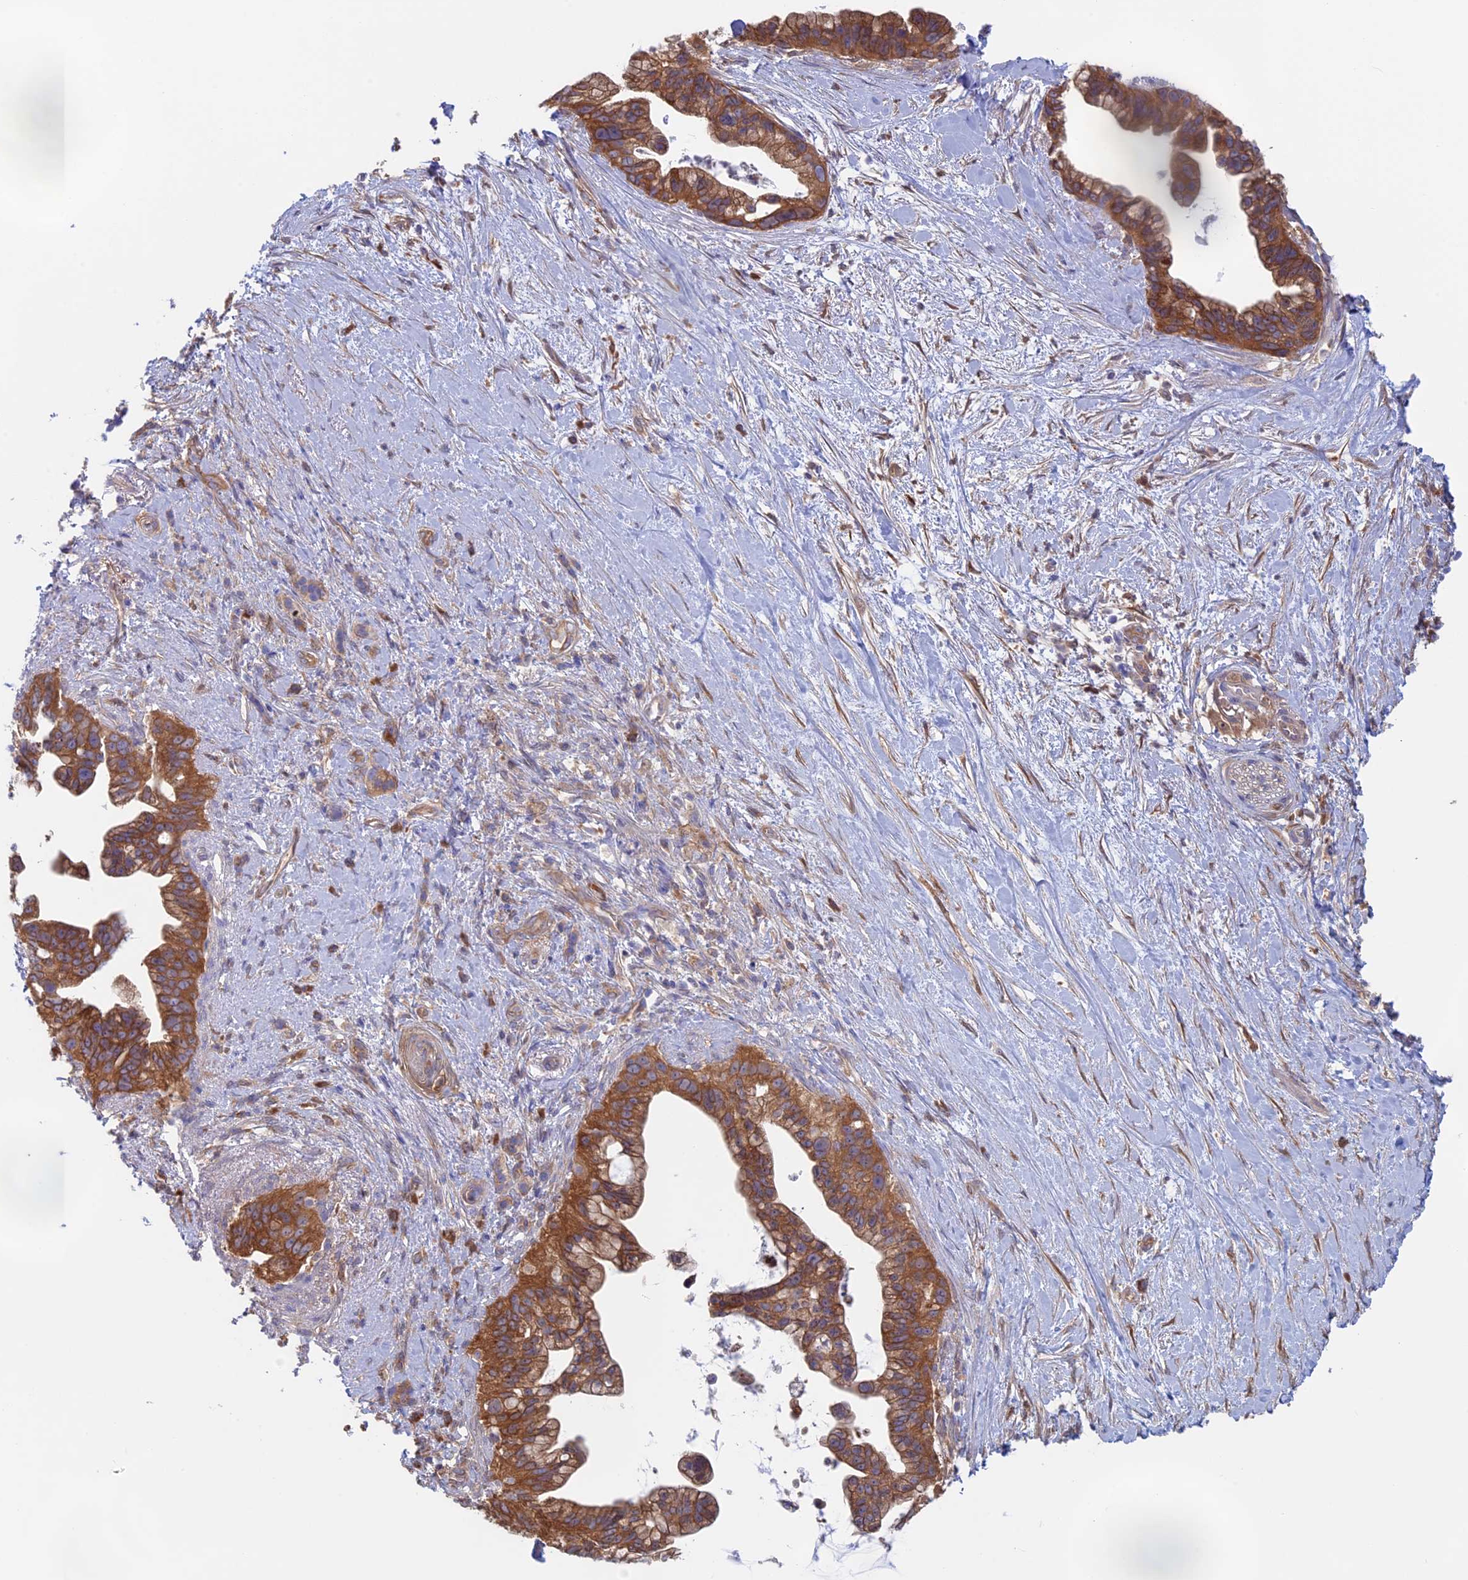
{"staining": {"intensity": "strong", "quantity": ">75%", "location": "cytoplasmic/membranous"}, "tissue": "pancreatic cancer", "cell_type": "Tumor cells", "image_type": "cancer", "snomed": [{"axis": "morphology", "description": "Adenocarcinoma, NOS"}, {"axis": "topography", "description": "Pancreas"}], "caption": "There is high levels of strong cytoplasmic/membranous positivity in tumor cells of pancreatic adenocarcinoma, as demonstrated by immunohistochemical staining (brown color).", "gene": "SYNDIG1L", "patient": {"sex": "female", "age": 83}}